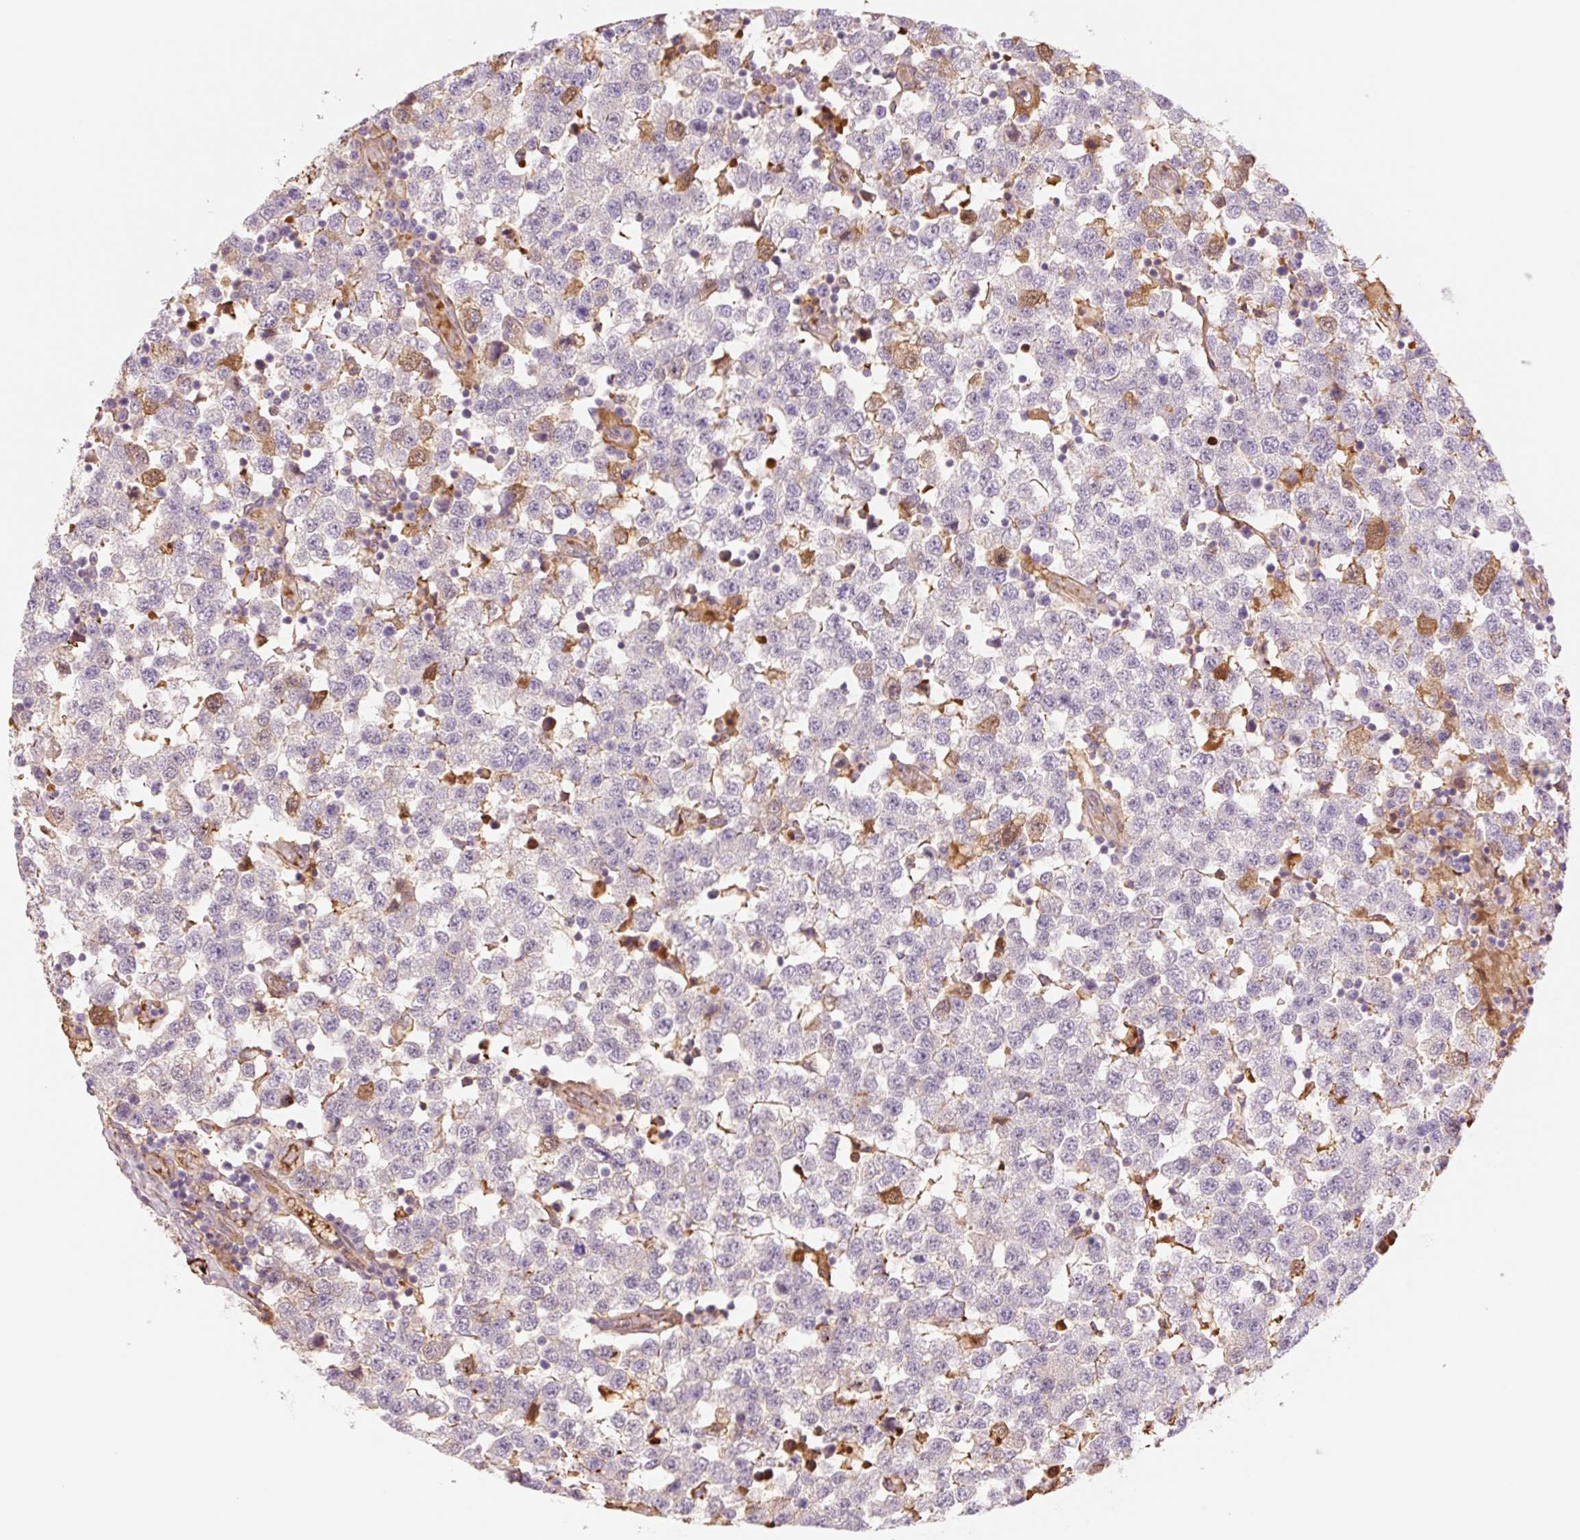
{"staining": {"intensity": "negative", "quantity": "none", "location": "none"}, "tissue": "testis cancer", "cell_type": "Tumor cells", "image_type": "cancer", "snomed": [{"axis": "morphology", "description": "Seminoma, NOS"}, {"axis": "topography", "description": "Testis"}], "caption": "Immunohistochemistry image of human seminoma (testis) stained for a protein (brown), which reveals no staining in tumor cells.", "gene": "HEBP1", "patient": {"sex": "male", "age": 34}}